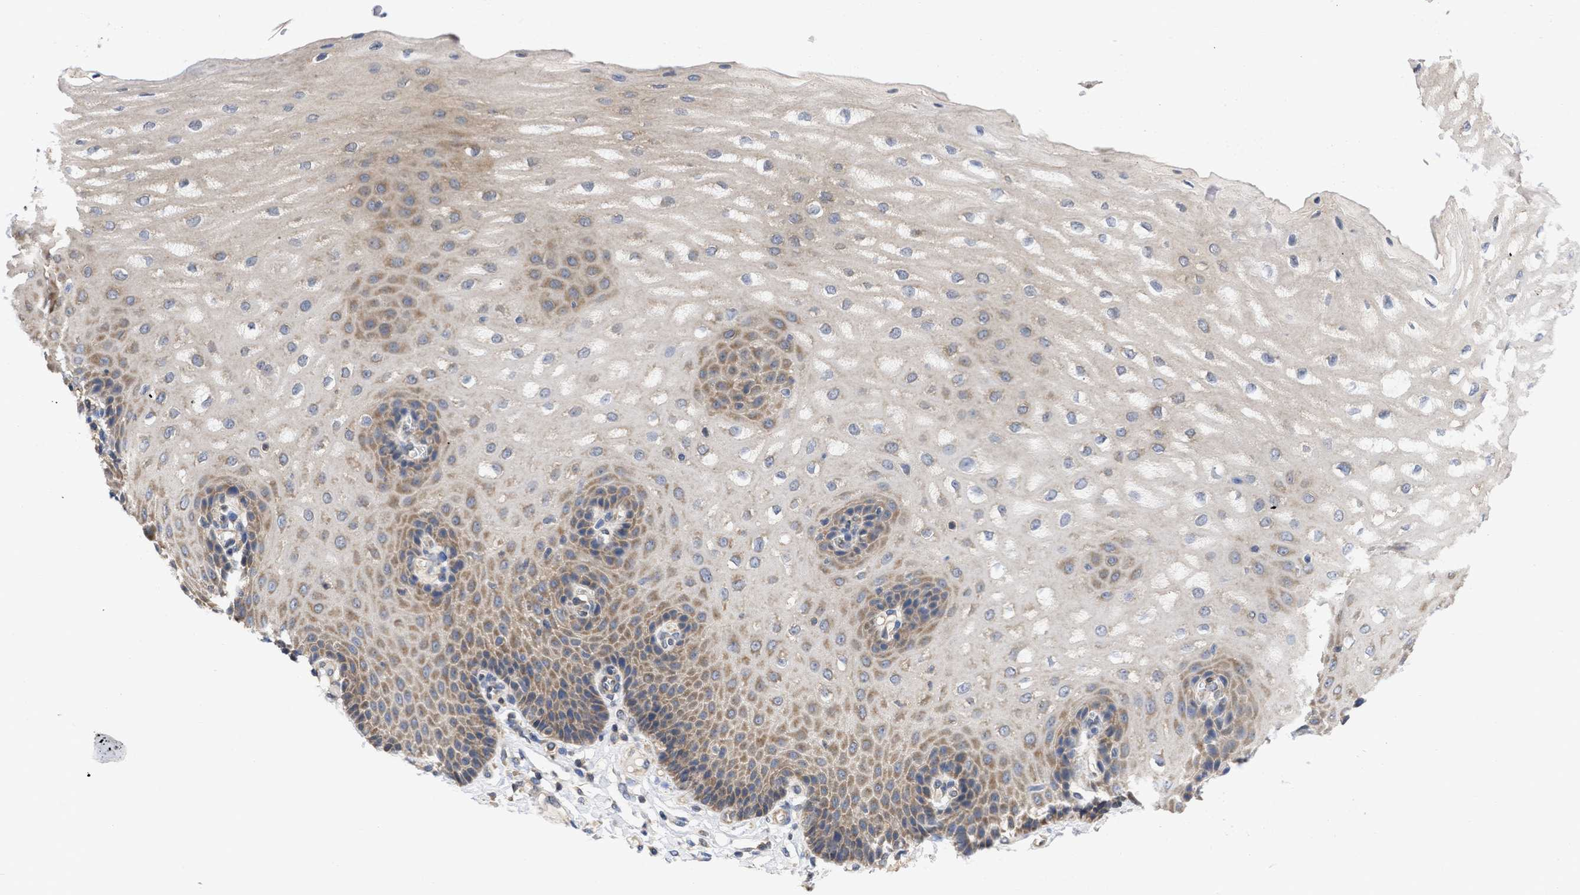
{"staining": {"intensity": "moderate", "quantity": ">75%", "location": "cytoplasmic/membranous"}, "tissue": "esophagus", "cell_type": "Squamous epithelial cells", "image_type": "normal", "snomed": [{"axis": "morphology", "description": "Normal tissue, NOS"}, {"axis": "topography", "description": "Esophagus"}], "caption": "Immunohistochemical staining of normal human esophagus demonstrates >75% levels of moderate cytoplasmic/membranous protein expression in approximately >75% of squamous epithelial cells.", "gene": "MAP2K3", "patient": {"sex": "male", "age": 54}}